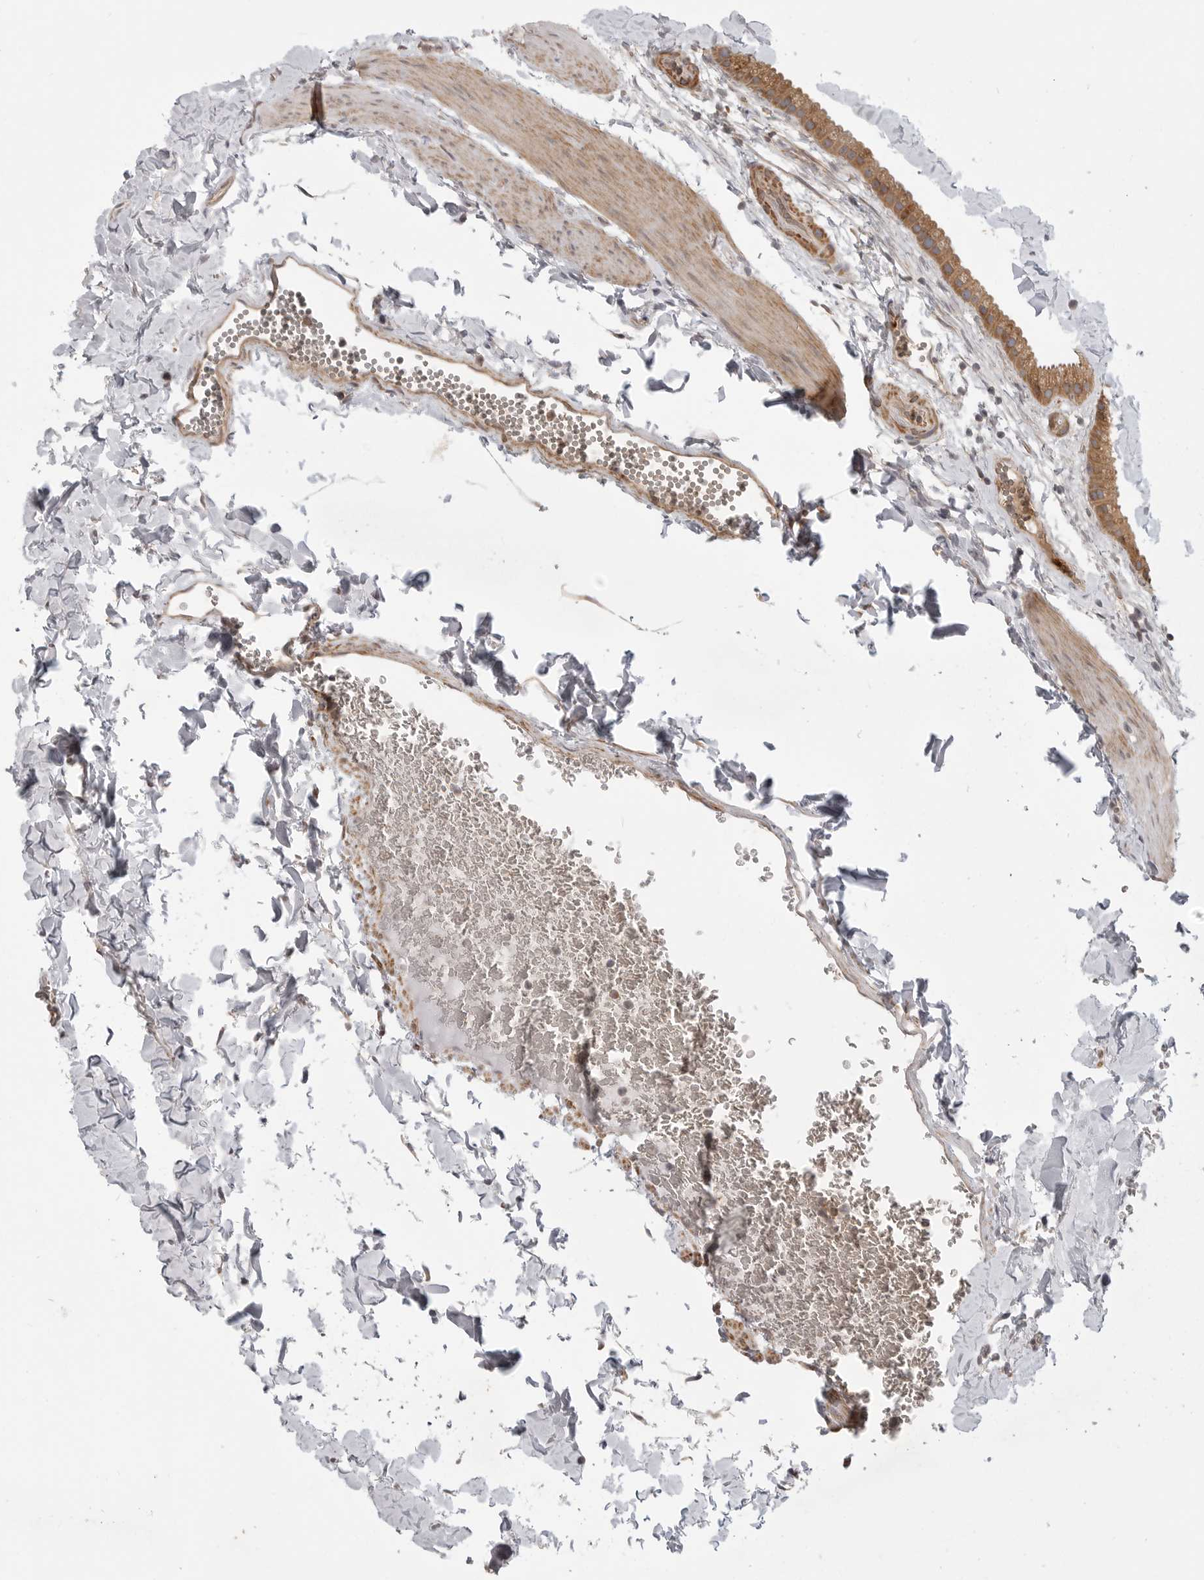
{"staining": {"intensity": "strong", "quantity": ">75%", "location": "cytoplasmic/membranous"}, "tissue": "gallbladder", "cell_type": "Glandular cells", "image_type": "normal", "snomed": [{"axis": "morphology", "description": "Normal tissue, NOS"}, {"axis": "topography", "description": "Gallbladder"}], "caption": "Protein staining by immunohistochemistry (IHC) displays strong cytoplasmic/membranous expression in about >75% of glandular cells in normal gallbladder.", "gene": "CERS2", "patient": {"sex": "female", "age": 64}}